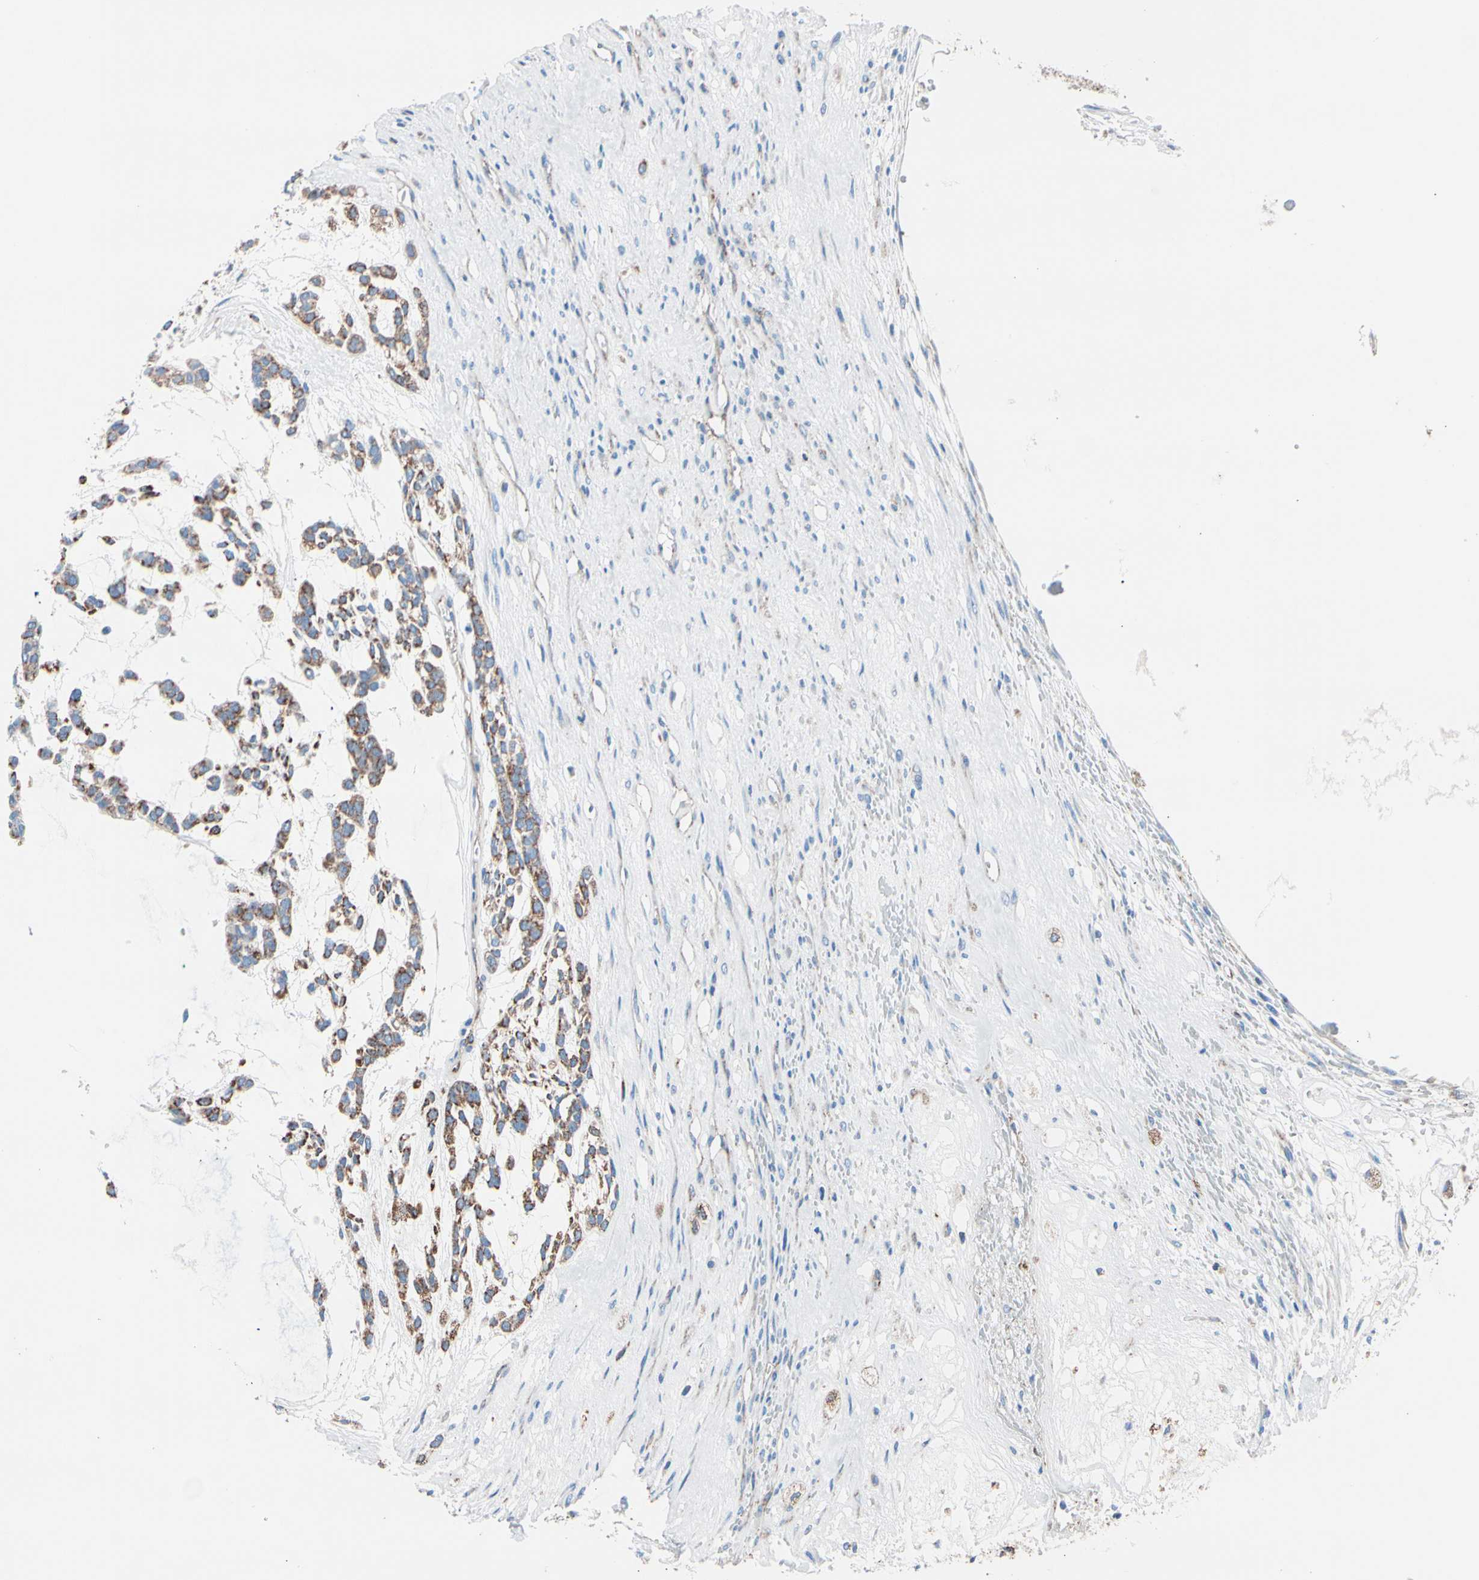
{"staining": {"intensity": "strong", "quantity": ">75%", "location": "cytoplasmic/membranous"}, "tissue": "head and neck cancer", "cell_type": "Tumor cells", "image_type": "cancer", "snomed": [{"axis": "morphology", "description": "Adenocarcinoma, NOS"}, {"axis": "morphology", "description": "Adenoma, NOS"}, {"axis": "topography", "description": "Head-Neck"}], "caption": "Human head and neck cancer stained for a protein (brown) demonstrates strong cytoplasmic/membranous positive positivity in approximately >75% of tumor cells.", "gene": "HK1", "patient": {"sex": "female", "age": 55}}